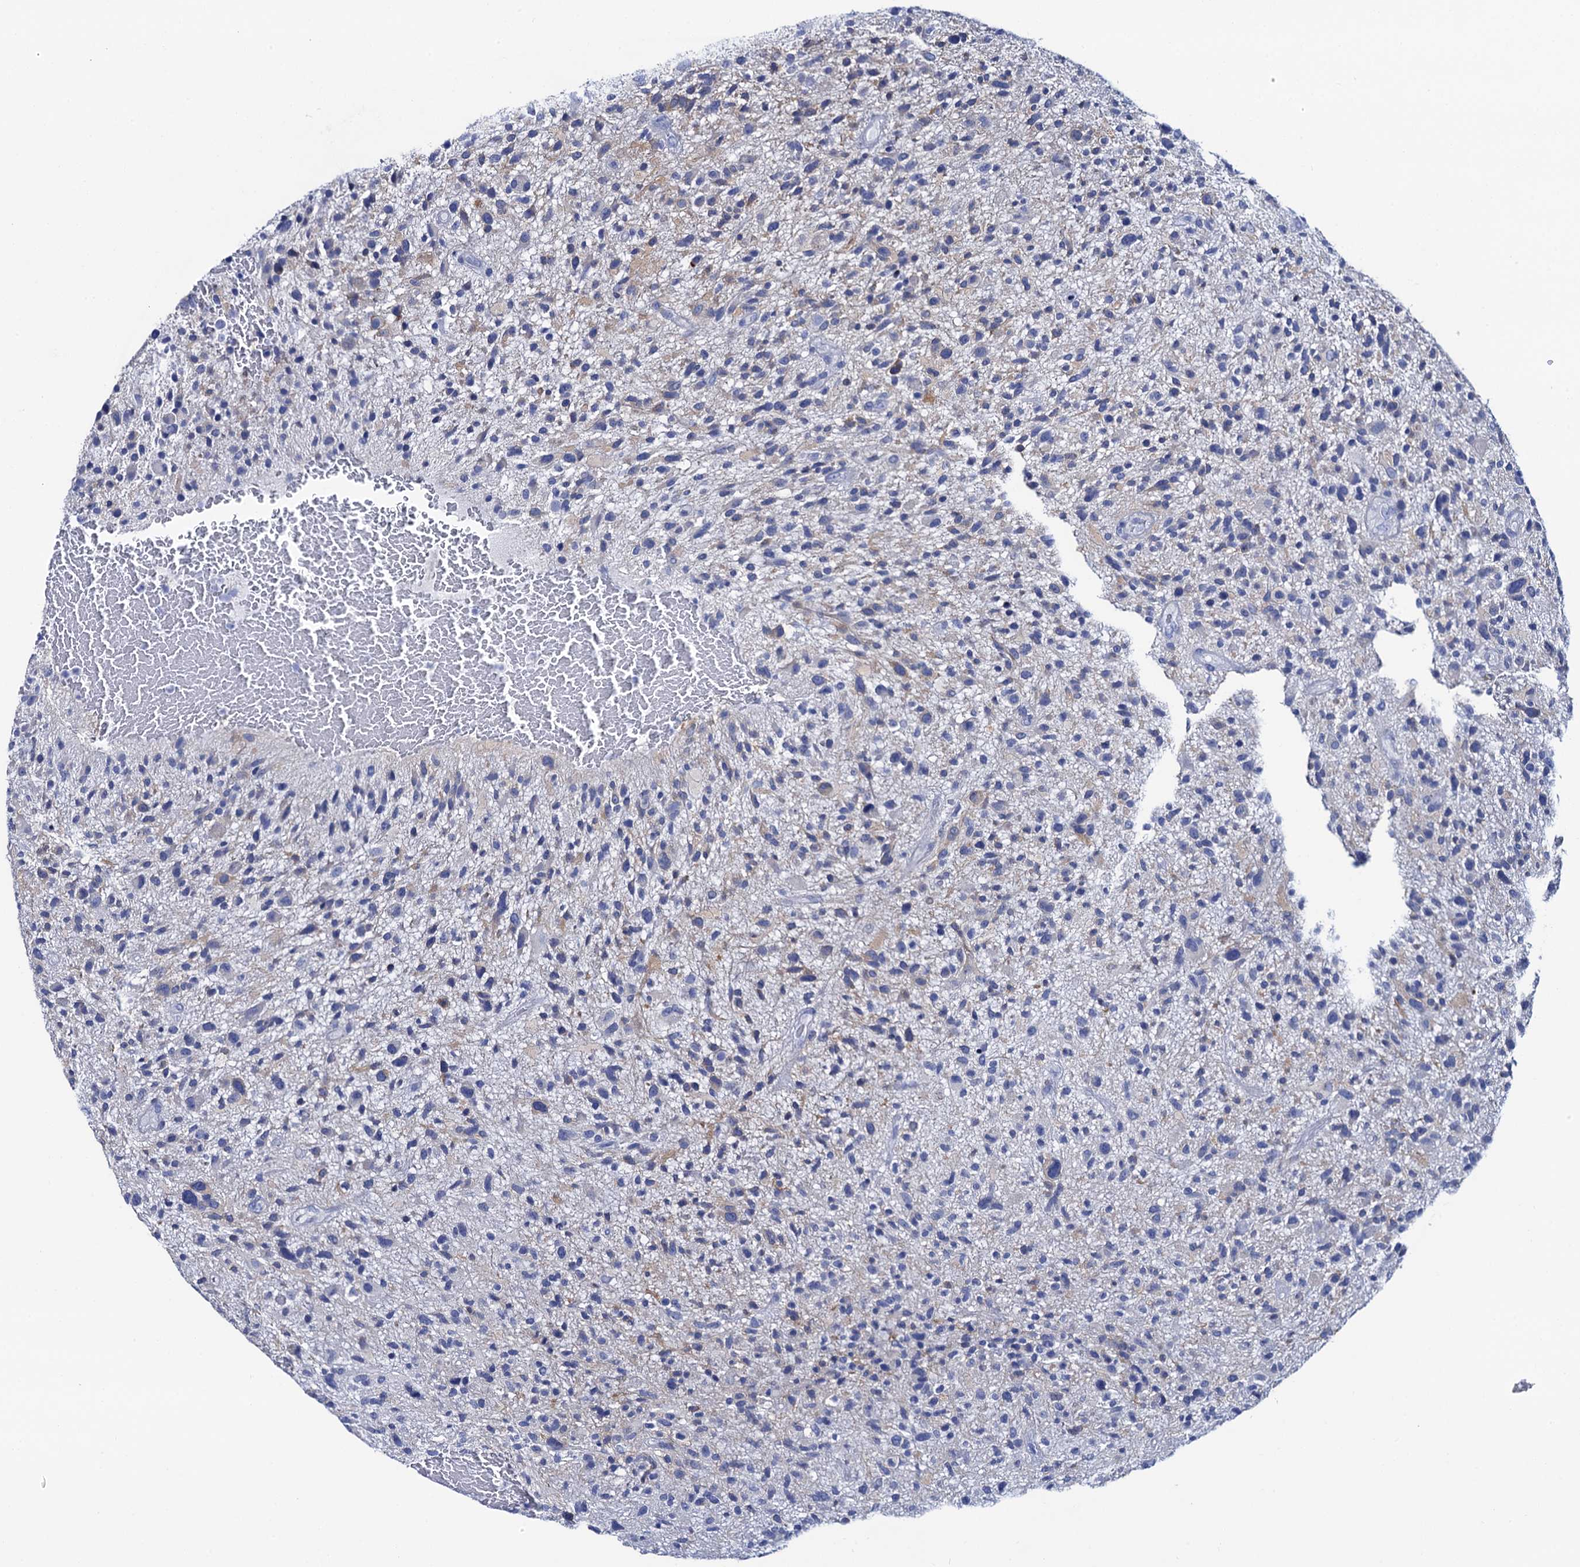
{"staining": {"intensity": "negative", "quantity": "none", "location": "none"}, "tissue": "glioma", "cell_type": "Tumor cells", "image_type": "cancer", "snomed": [{"axis": "morphology", "description": "Glioma, malignant, High grade"}, {"axis": "topography", "description": "Brain"}], "caption": "Immunohistochemistry (IHC) of human high-grade glioma (malignant) displays no expression in tumor cells.", "gene": "RAB3IP", "patient": {"sex": "male", "age": 47}}